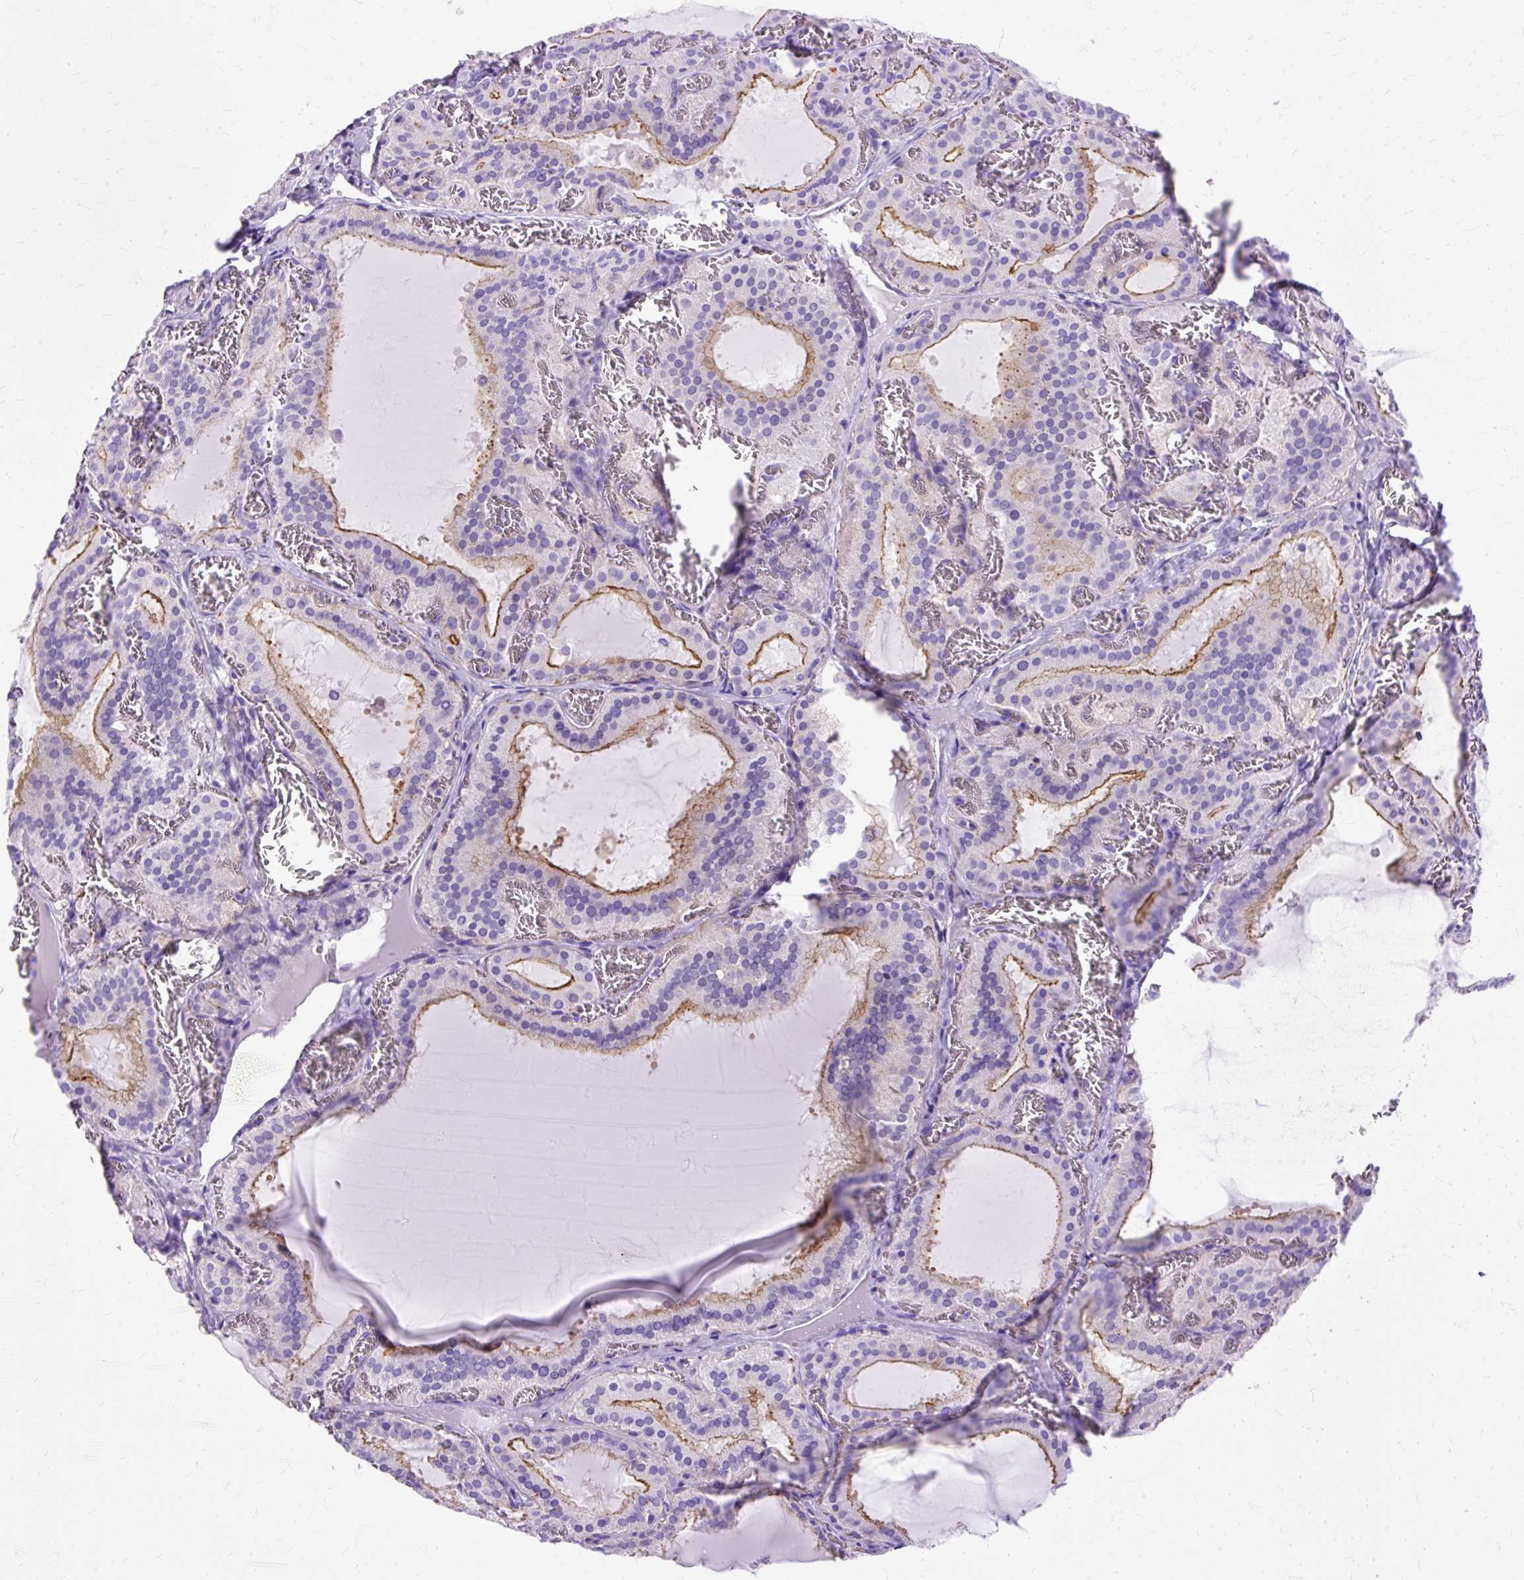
{"staining": {"intensity": "moderate", "quantity": "<25%", "location": "cytoplasmic/membranous"}, "tissue": "thyroid gland", "cell_type": "Glandular cells", "image_type": "normal", "snomed": [{"axis": "morphology", "description": "Normal tissue, NOS"}, {"axis": "topography", "description": "Thyroid gland"}], "caption": "Normal thyroid gland reveals moderate cytoplasmic/membranous expression in about <25% of glandular cells, visualized by immunohistochemistry.", "gene": "MYO6", "patient": {"sex": "female", "age": 30}}